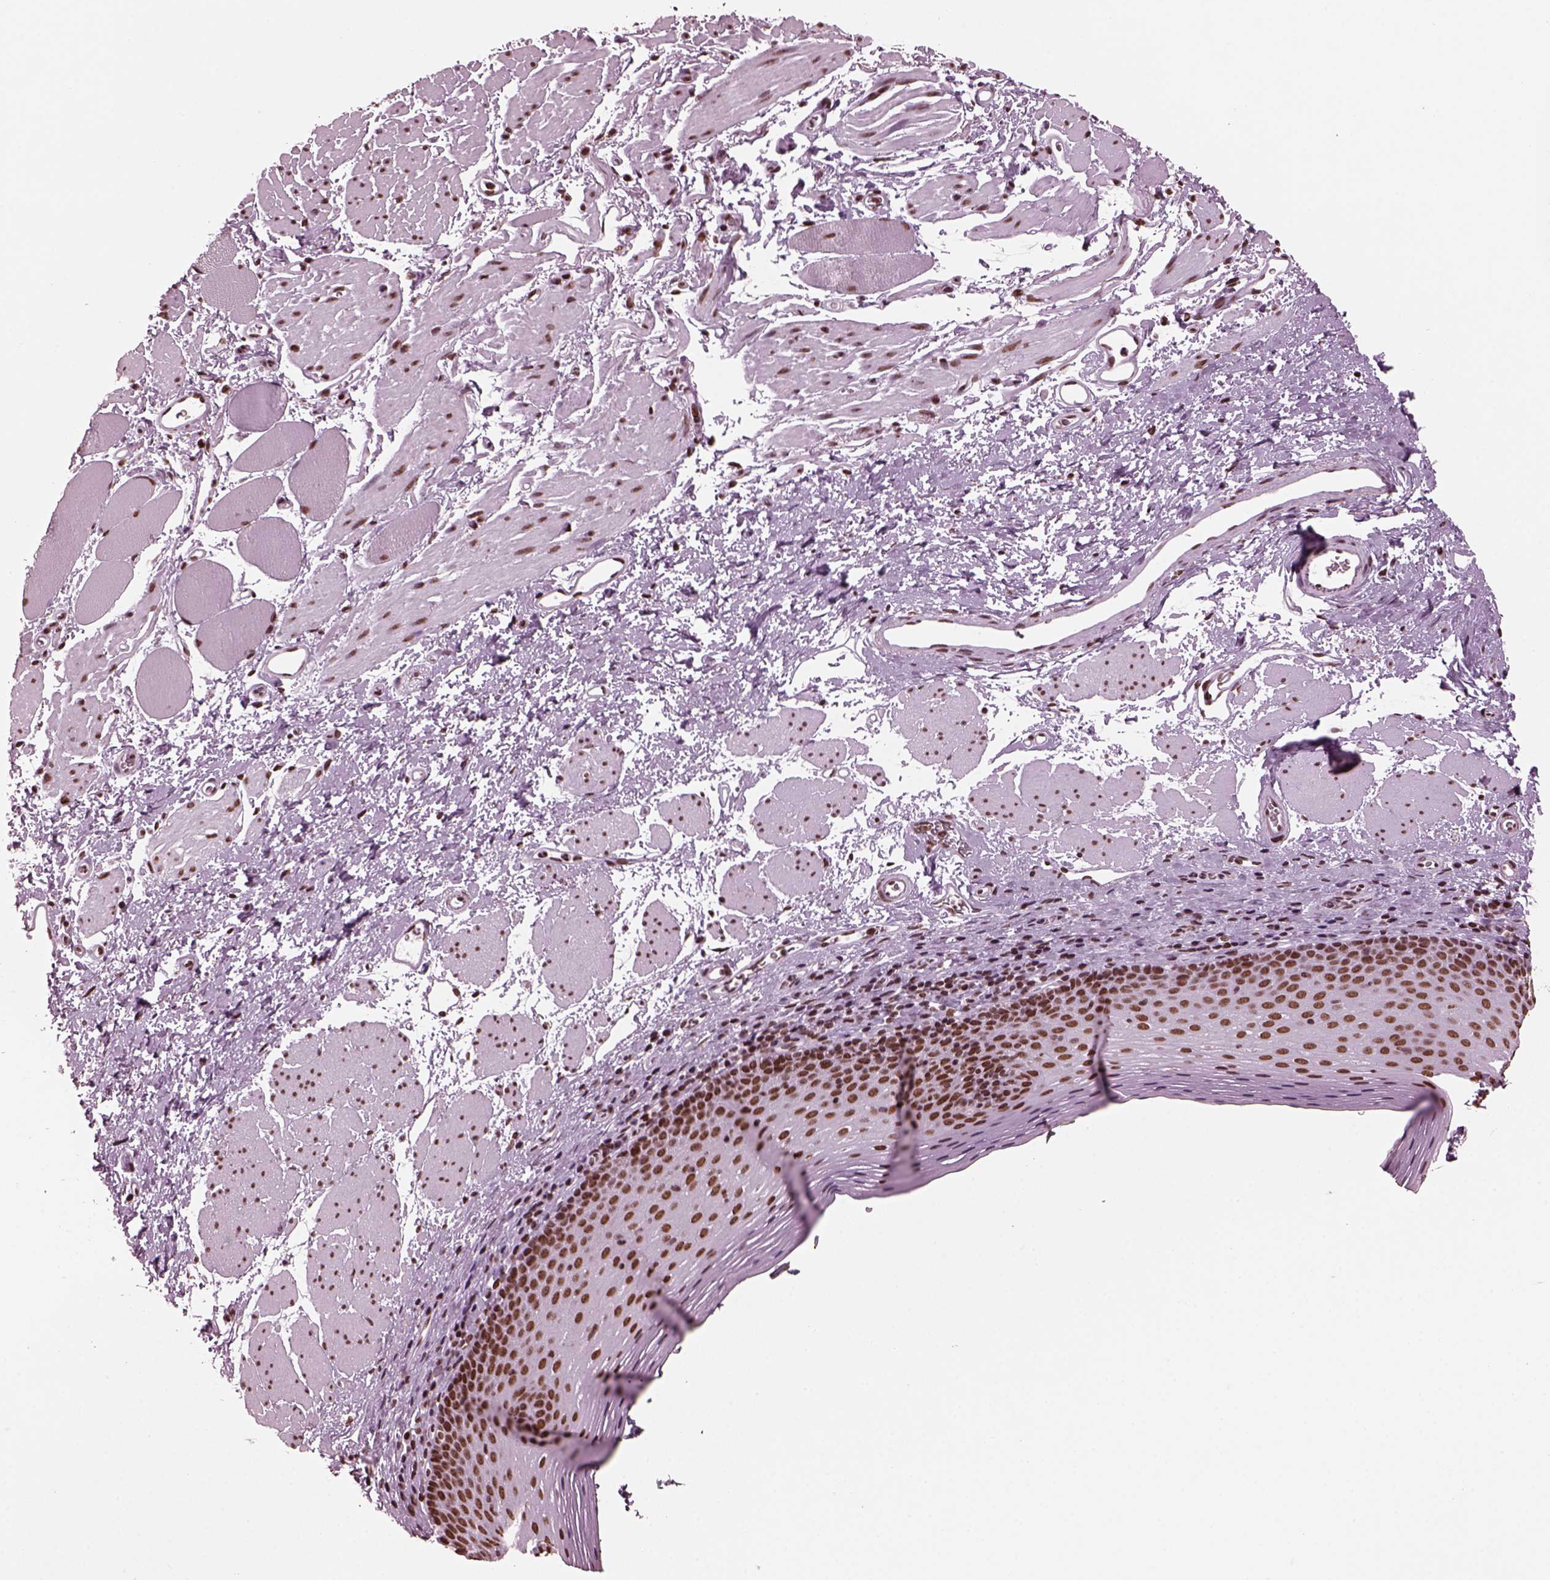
{"staining": {"intensity": "moderate", "quantity": ">75%", "location": "nuclear"}, "tissue": "esophagus", "cell_type": "Squamous epithelial cells", "image_type": "normal", "snomed": [{"axis": "morphology", "description": "Normal tissue, NOS"}, {"axis": "topography", "description": "Esophagus"}], "caption": "Squamous epithelial cells display moderate nuclear positivity in about >75% of cells in unremarkable esophagus.", "gene": "CBFA2T3", "patient": {"sex": "female", "age": 68}}